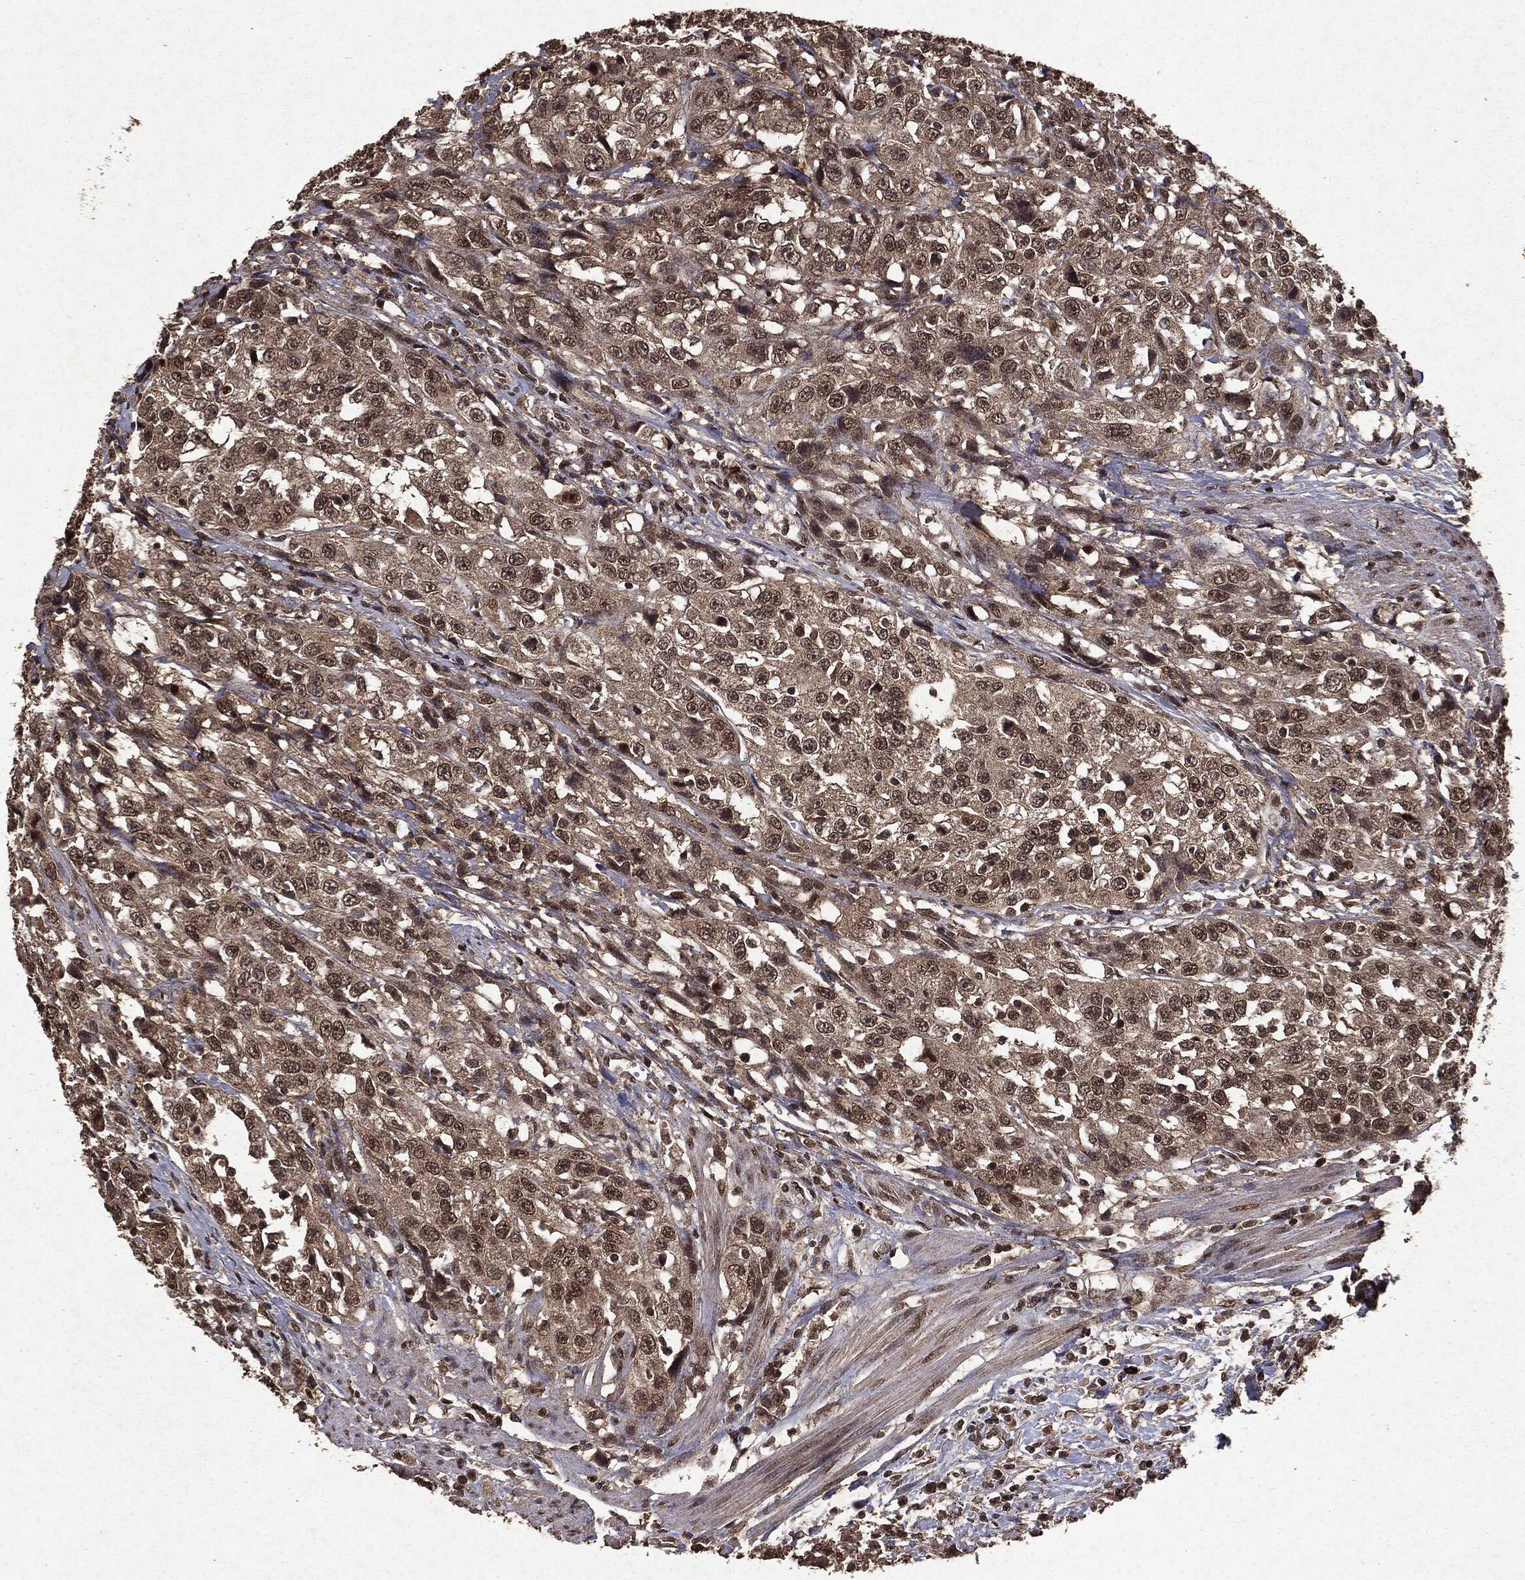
{"staining": {"intensity": "moderate", "quantity": ">75%", "location": "cytoplasmic/membranous,nuclear"}, "tissue": "urothelial cancer", "cell_type": "Tumor cells", "image_type": "cancer", "snomed": [{"axis": "morphology", "description": "Urothelial carcinoma, NOS"}, {"axis": "morphology", "description": "Urothelial carcinoma, High grade"}, {"axis": "topography", "description": "Urinary bladder"}], "caption": "Urothelial cancer stained with a brown dye exhibits moderate cytoplasmic/membranous and nuclear positive staining in approximately >75% of tumor cells.", "gene": "PEBP1", "patient": {"sex": "female", "age": 73}}